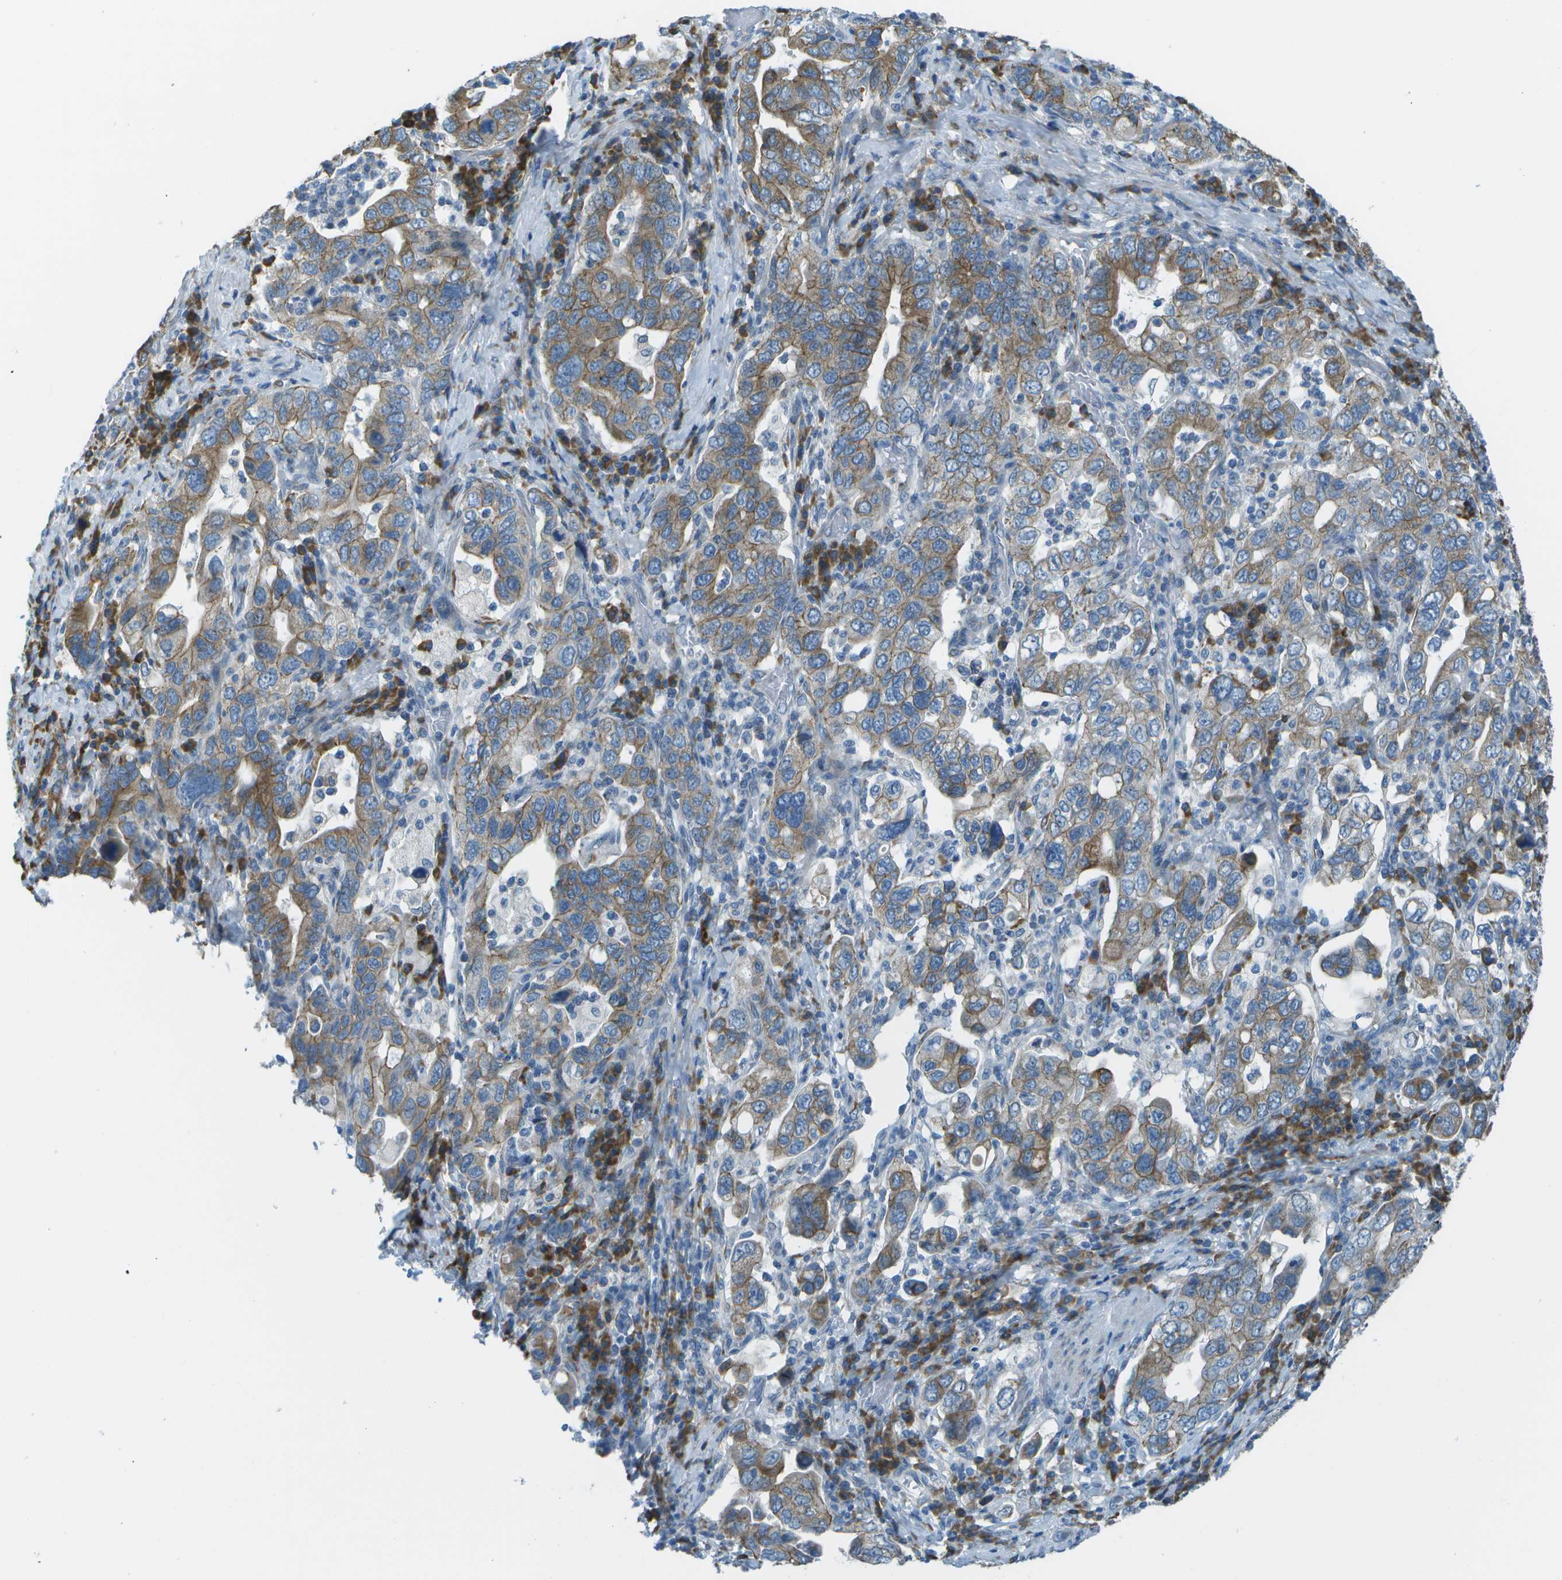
{"staining": {"intensity": "moderate", "quantity": "25%-75%", "location": "cytoplasmic/membranous"}, "tissue": "stomach cancer", "cell_type": "Tumor cells", "image_type": "cancer", "snomed": [{"axis": "morphology", "description": "Adenocarcinoma, NOS"}, {"axis": "topography", "description": "Stomach, upper"}], "caption": "The immunohistochemical stain highlights moderate cytoplasmic/membranous staining in tumor cells of stomach cancer tissue. The protein of interest is stained brown, and the nuclei are stained in blue (DAB (3,3'-diaminobenzidine) IHC with brightfield microscopy, high magnification).", "gene": "KCTD3", "patient": {"sex": "male", "age": 62}}